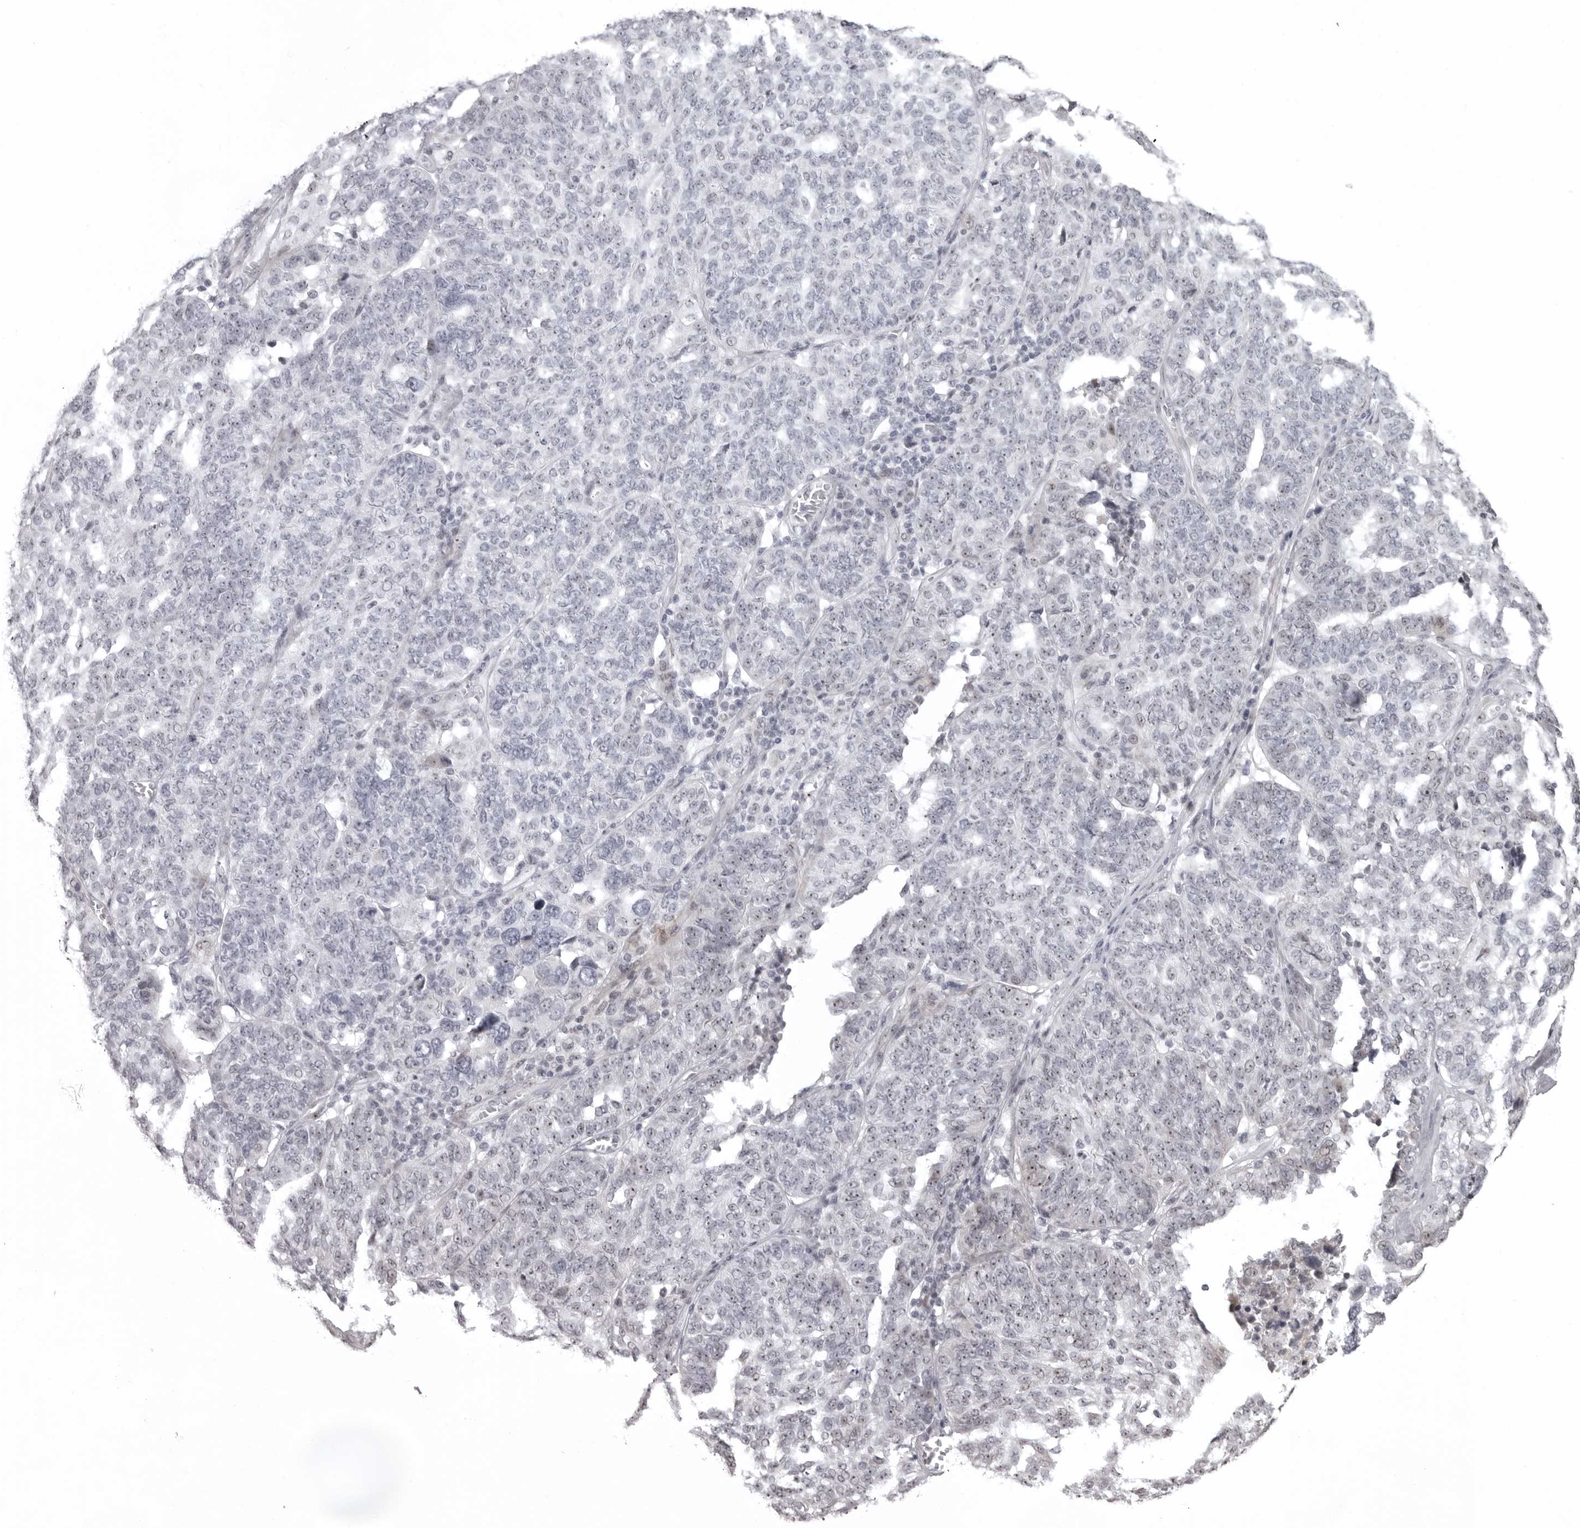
{"staining": {"intensity": "negative", "quantity": "none", "location": "none"}, "tissue": "ovarian cancer", "cell_type": "Tumor cells", "image_type": "cancer", "snomed": [{"axis": "morphology", "description": "Cystadenocarcinoma, serous, NOS"}, {"axis": "topography", "description": "Ovary"}], "caption": "High power microscopy micrograph of an immunohistochemistry (IHC) micrograph of ovarian serous cystadenocarcinoma, revealing no significant positivity in tumor cells.", "gene": "HELZ", "patient": {"sex": "female", "age": 59}}